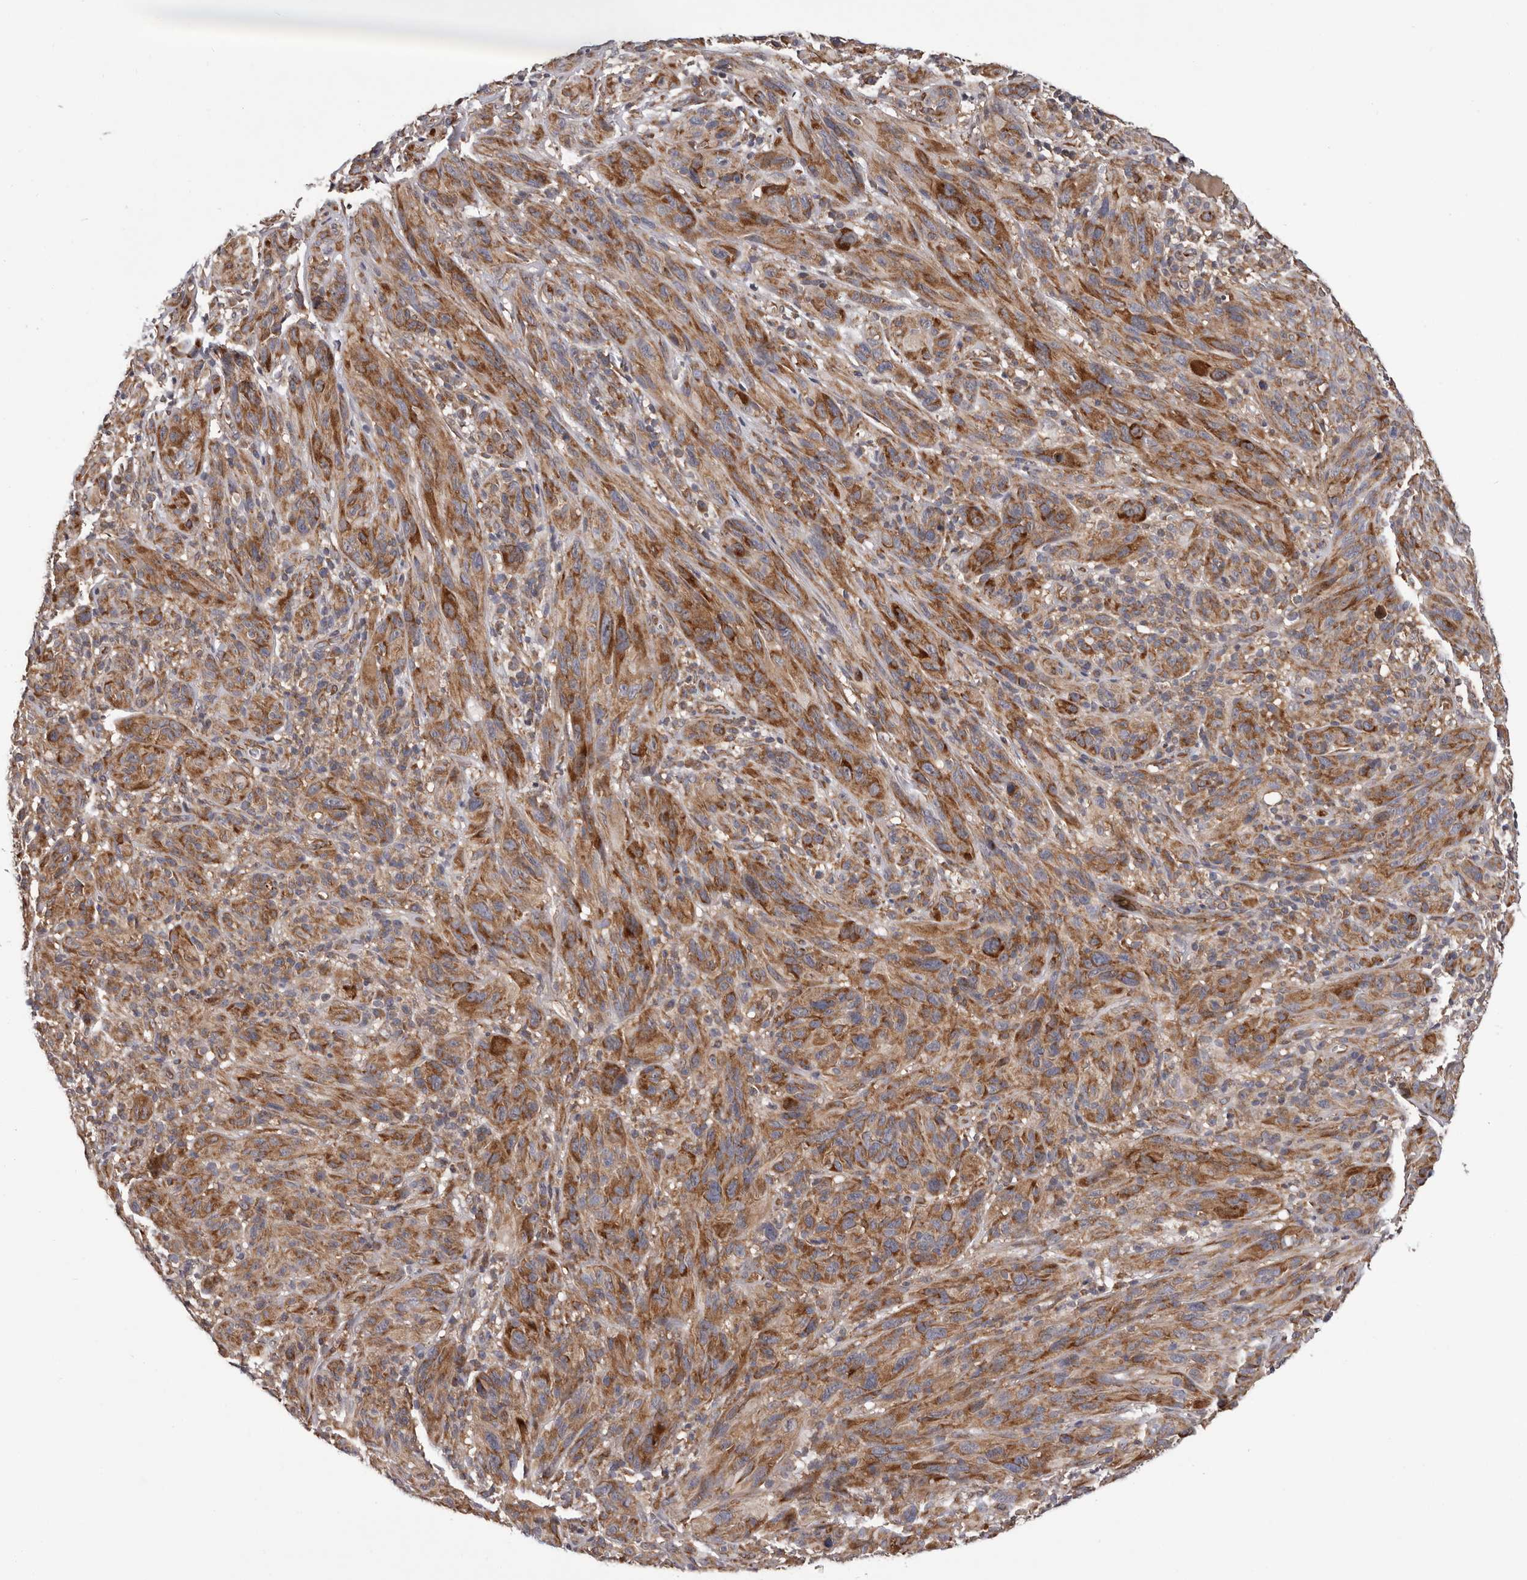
{"staining": {"intensity": "moderate", "quantity": ">75%", "location": "cytoplasmic/membranous"}, "tissue": "melanoma", "cell_type": "Tumor cells", "image_type": "cancer", "snomed": [{"axis": "morphology", "description": "Malignant melanoma, NOS"}, {"axis": "topography", "description": "Skin of head"}], "caption": "Immunohistochemistry staining of malignant melanoma, which displays medium levels of moderate cytoplasmic/membranous staining in about >75% of tumor cells indicating moderate cytoplasmic/membranous protein staining. The staining was performed using DAB (3,3'-diaminobenzidine) (brown) for protein detection and nuclei were counterstained in hematoxylin (blue).", "gene": "VPS37A", "patient": {"sex": "male", "age": 96}}